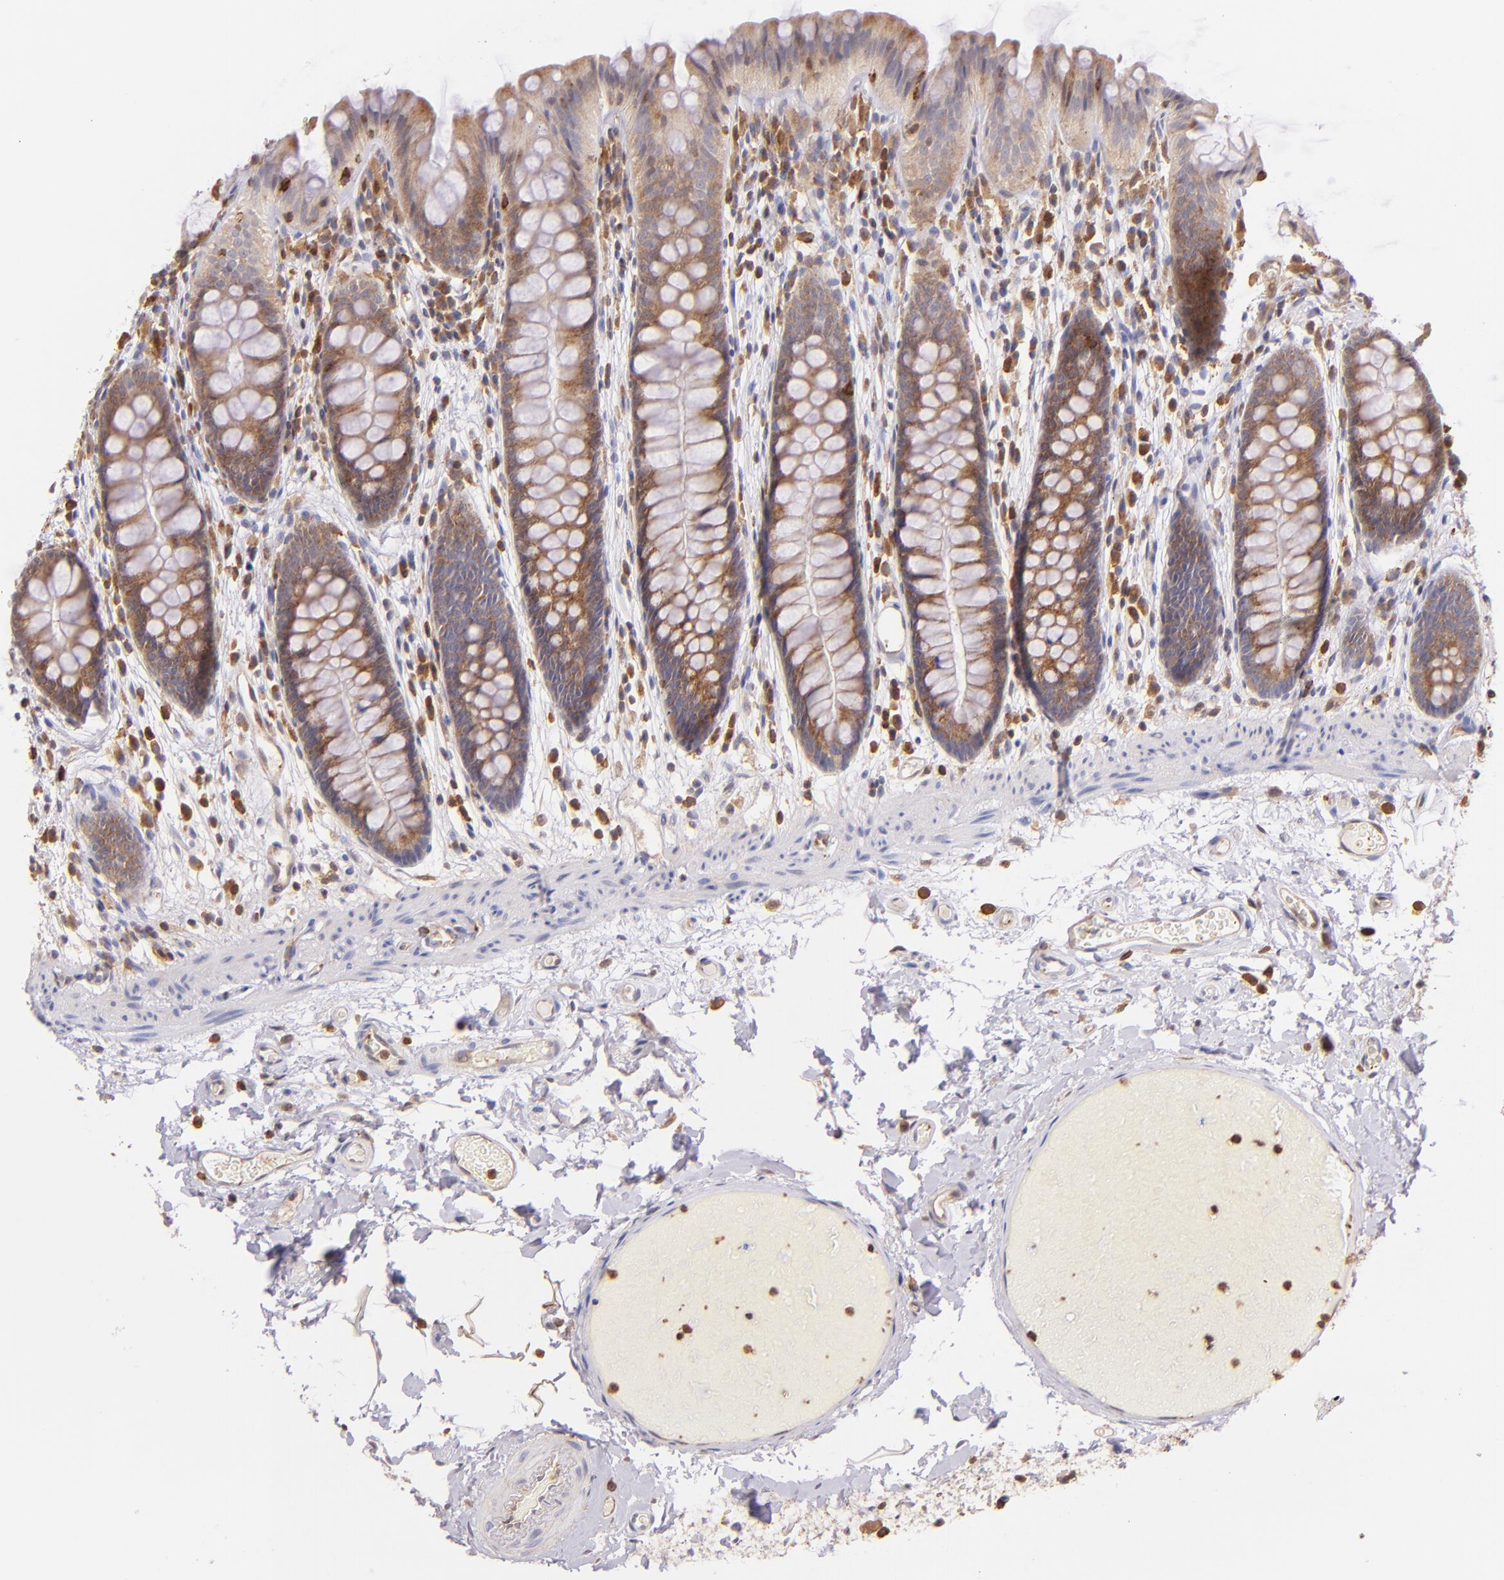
{"staining": {"intensity": "weak", "quantity": ">75%", "location": "cytoplasmic/membranous"}, "tissue": "colon", "cell_type": "Endothelial cells", "image_type": "normal", "snomed": [{"axis": "morphology", "description": "Normal tissue, NOS"}, {"axis": "topography", "description": "Smooth muscle"}, {"axis": "topography", "description": "Colon"}], "caption": "Weak cytoplasmic/membranous protein staining is seen in approximately >75% of endothelial cells in colon.", "gene": "BTK", "patient": {"sex": "male", "age": 67}}